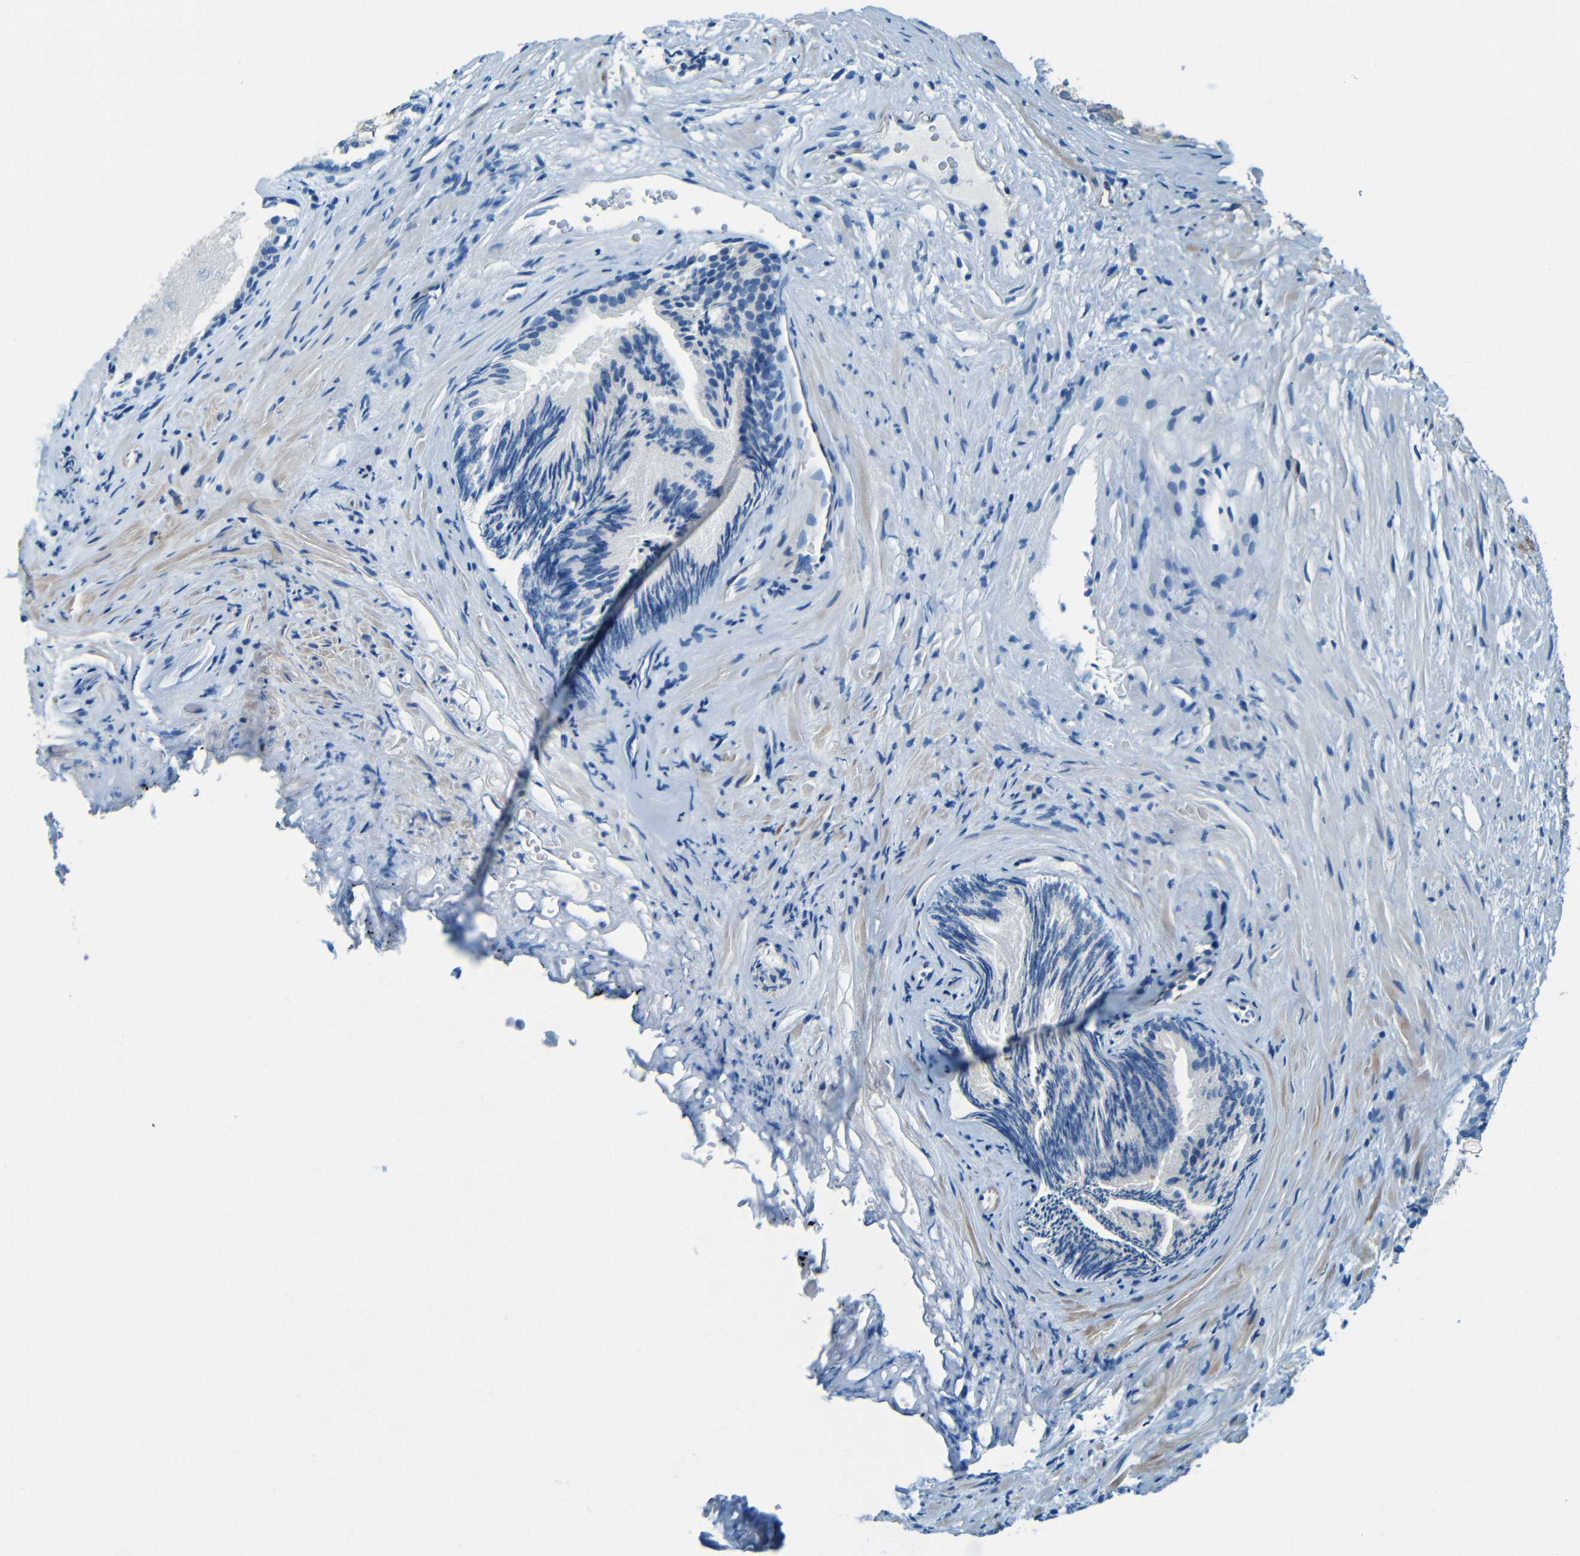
{"staining": {"intensity": "weak", "quantity": "<25%", "location": "cytoplasmic/membranous"}, "tissue": "prostate", "cell_type": "Glandular cells", "image_type": "normal", "snomed": [{"axis": "morphology", "description": "Normal tissue, NOS"}, {"axis": "topography", "description": "Prostate"}], "caption": "This is a image of immunohistochemistry (IHC) staining of benign prostate, which shows no staining in glandular cells.", "gene": "MAP2", "patient": {"sex": "male", "age": 76}}